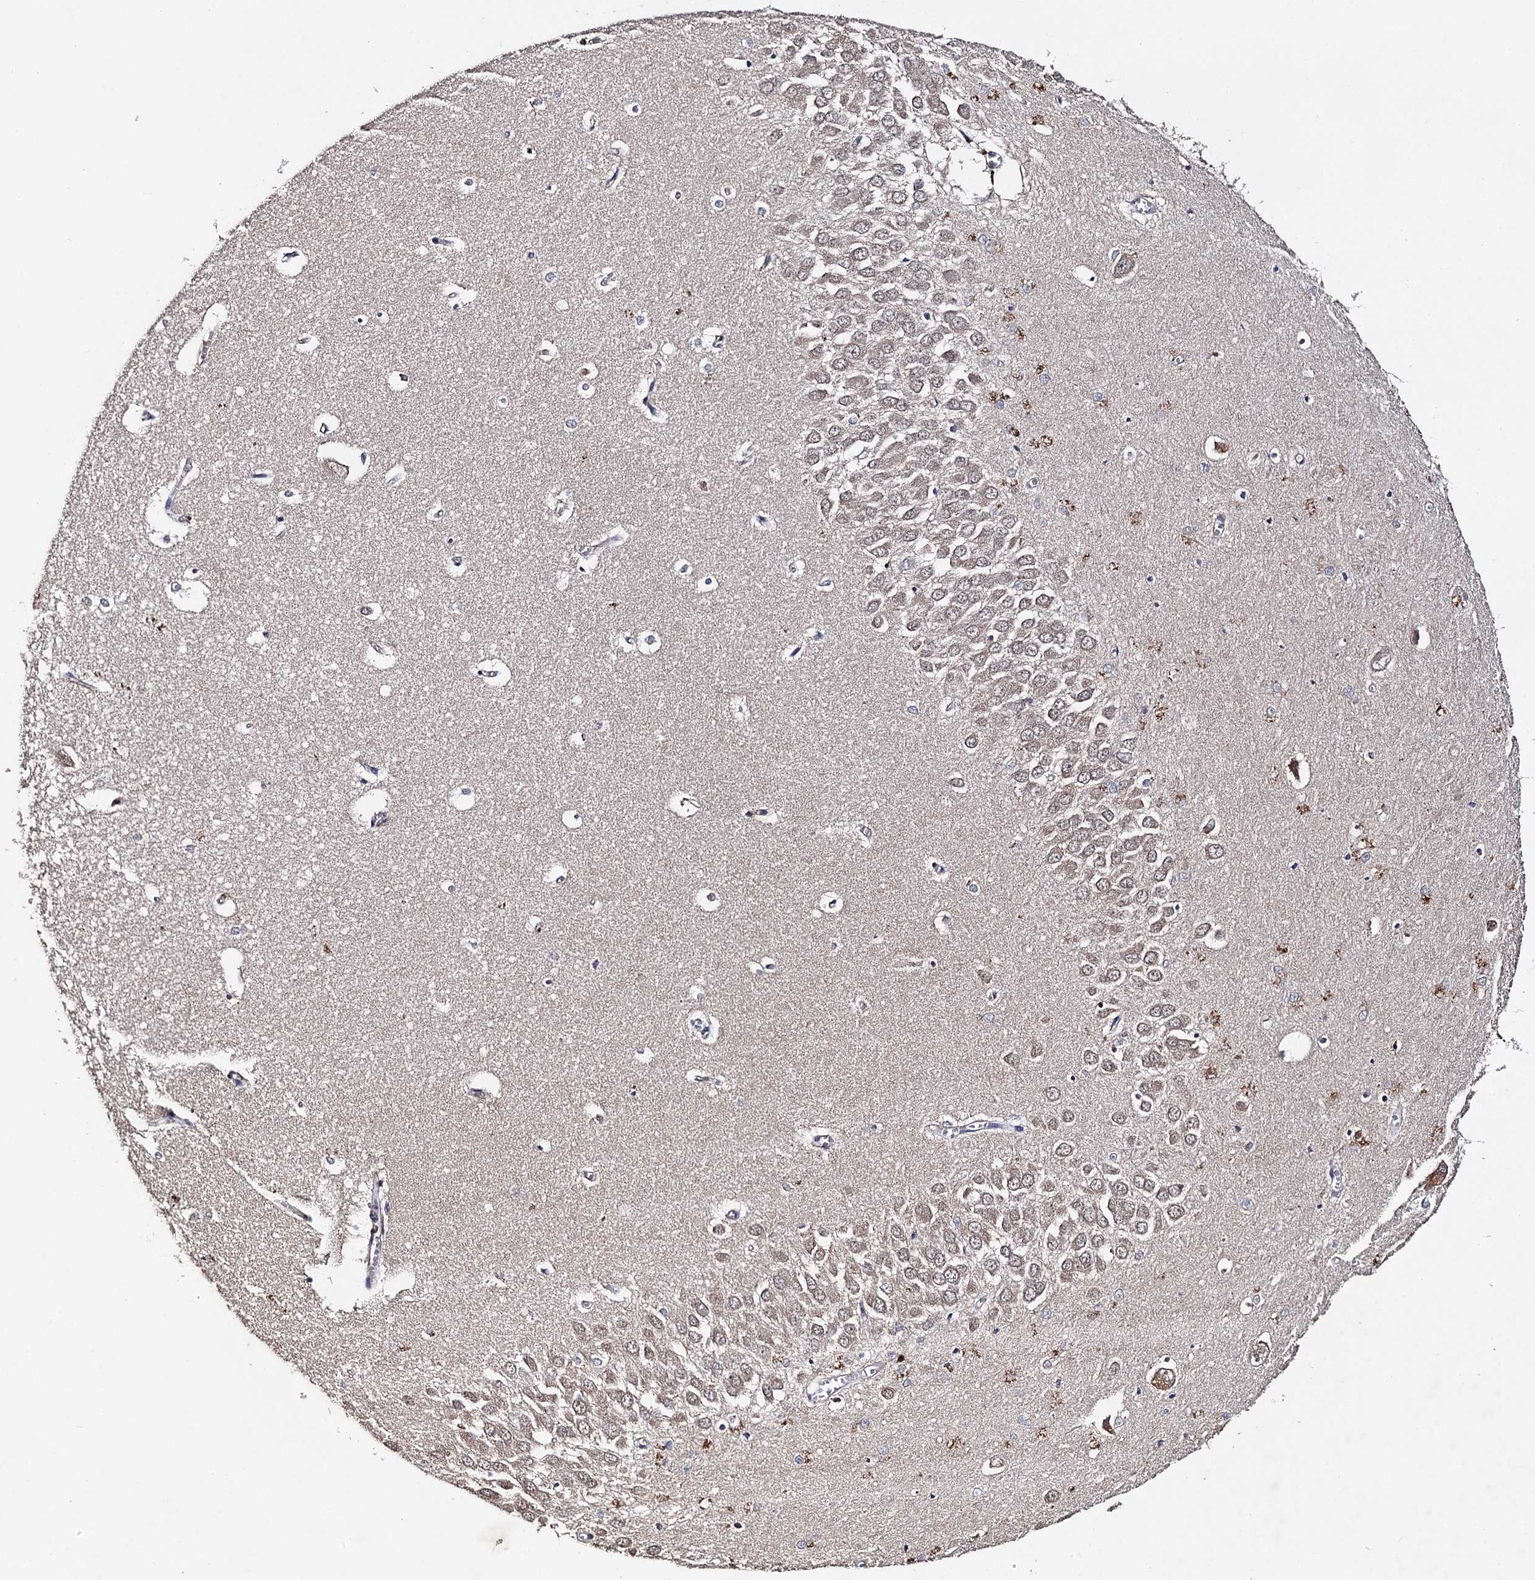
{"staining": {"intensity": "weak", "quantity": "<25%", "location": "cytoplasmic/membranous"}, "tissue": "hippocampus", "cell_type": "Glial cells", "image_type": "normal", "snomed": [{"axis": "morphology", "description": "Normal tissue, NOS"}, {"axis": "topography", "description": "Hippocampus"}], "caption": "Glial cells are negative for brown protein staining in normal hippocampus. (DAB (3,3'-diaminobenzidine) IHC, high magnification).", "gene": "PPTC7", "patient": {"sex": "male", "age": 70}}